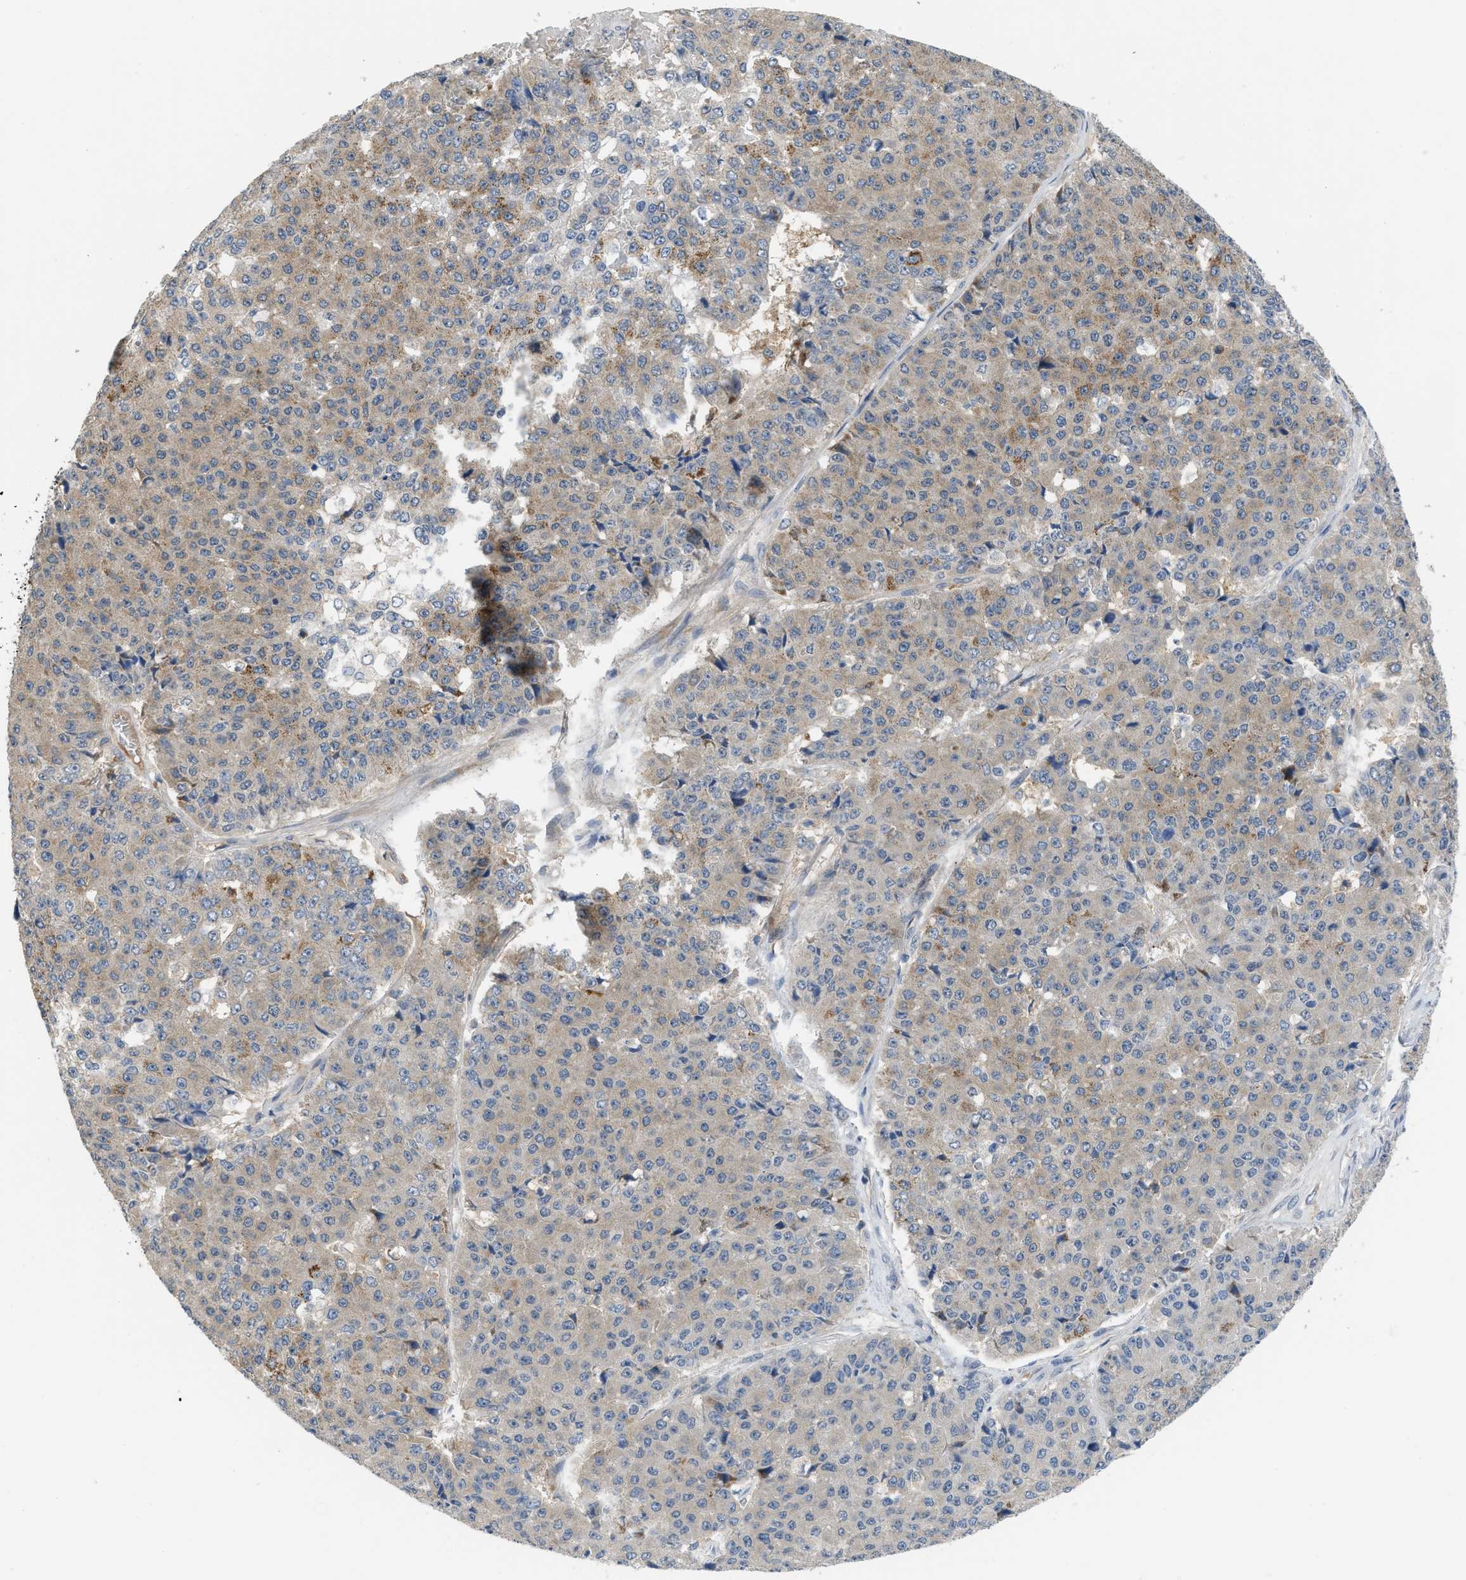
{"staining": {"intensity": "weak", "quantity": ">75%", "location": "cytoplasmic/membranous"}, "tissue": "pancreatic cancer", "cell_type": "Tumor cells", "image_type": "cancer", "snomed": [{"axis": "morphology", "description": "Adenocarcinoma, NOS"}, {"axis": "topography", "description": "Pancreas"}], "caption": "DAB (3,3'-diaminobenzidine) immunohistochemical staining of human pancreatic cancer (adenocarcinoma) shows weak cytoplasmic/membranous protein positivity in about >75% of tumor cells.", "gene": "RHBDF2", "patient": {"sex": "male", "age": 50}}